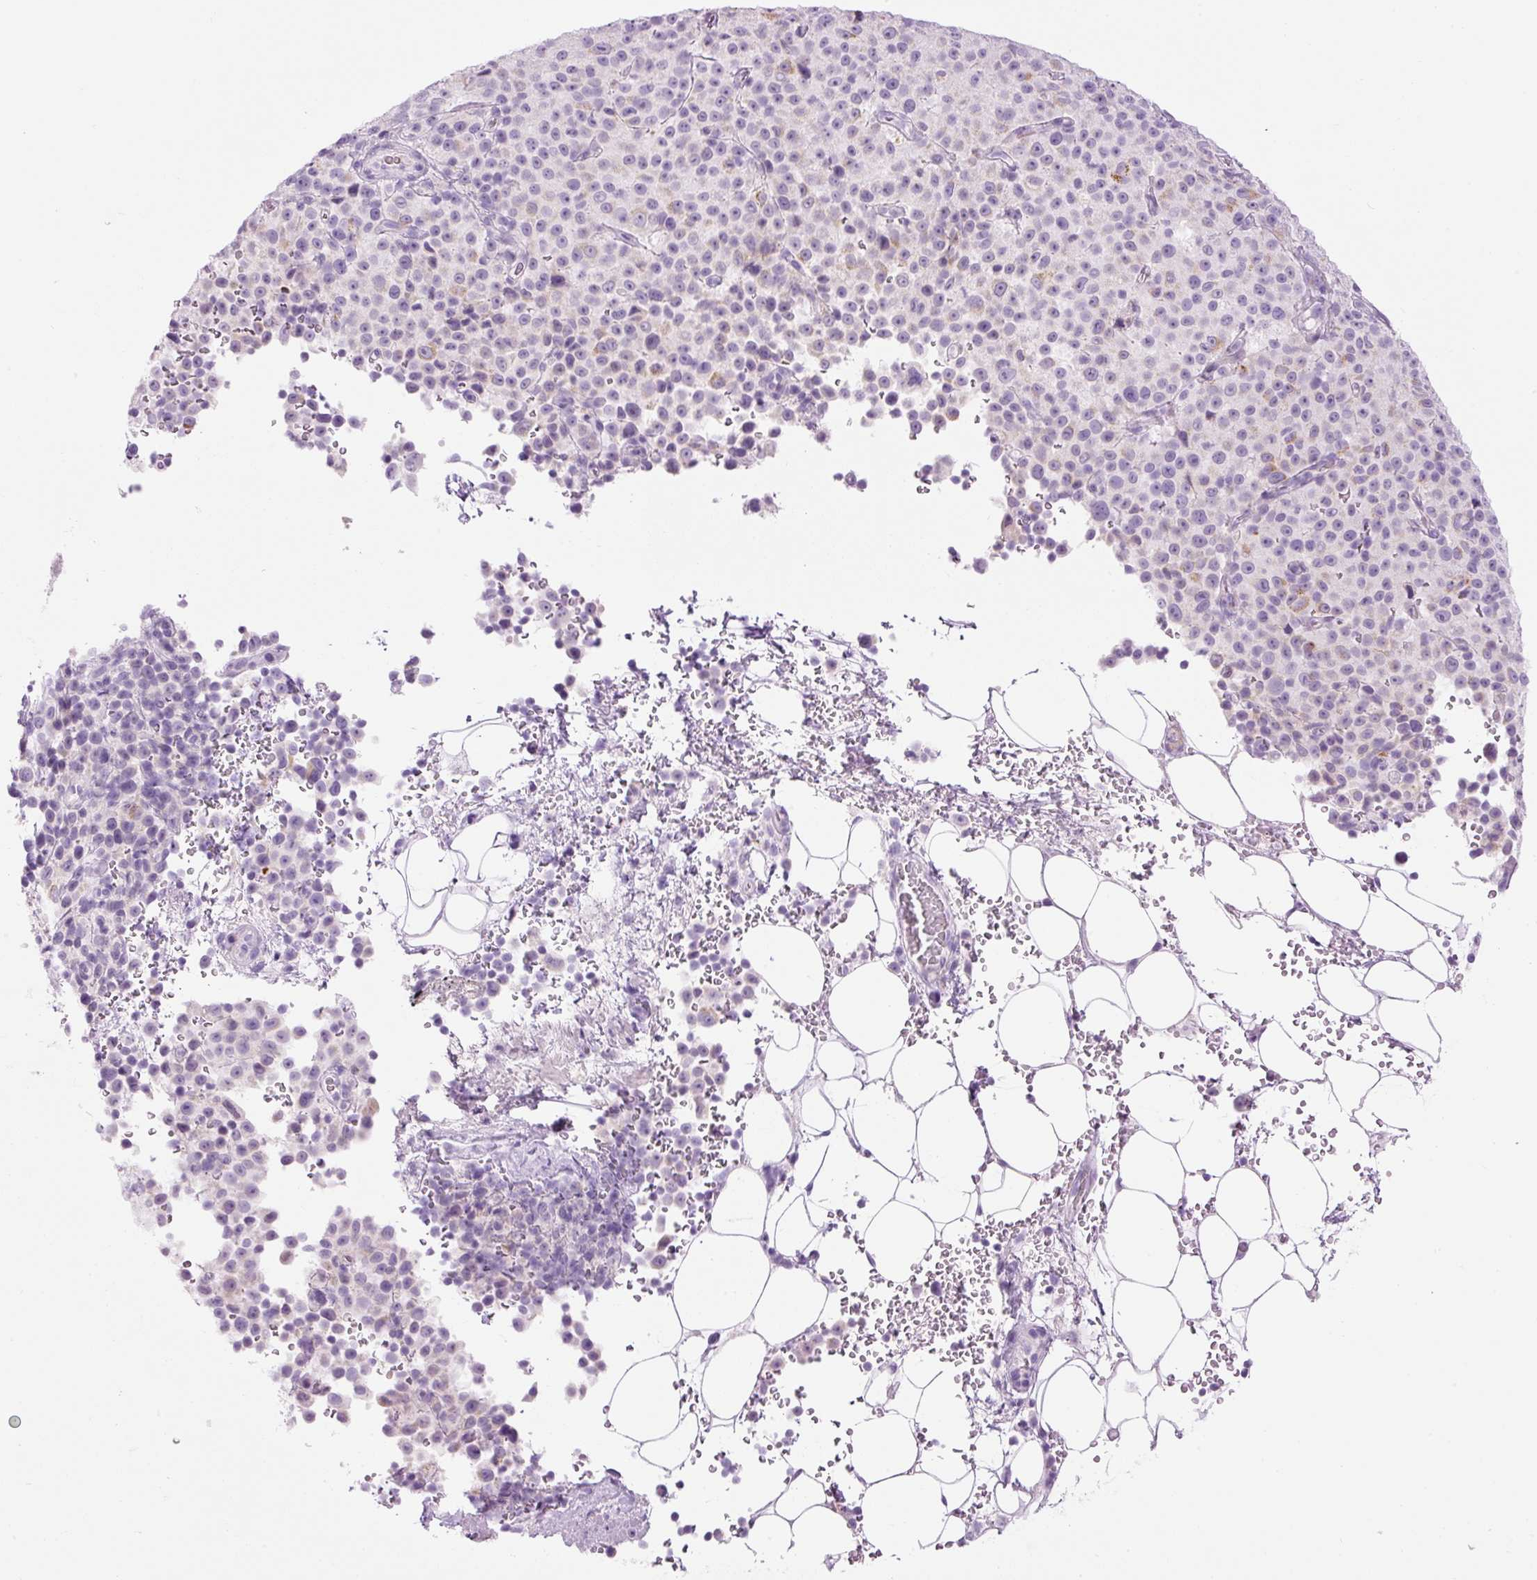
{"staining": {"intensity": "negative", "quantity": "none", "location": "none"}, "tissue": "melanoma", "cell_type": "Tumor cells", "image_type": "cancer", "snomed": [{"axis": "morphology", "description": "Malignant melanoma, Metastatic site"}, {"axis": "topography", "description": "Skin"}, {"axis": "topography", "description": "Lymph node"}], "caption": "Tumor cells are negative for brown protein staining in melanoma.", "gene": "CARD16", "patient": {"sex": "male", "age": 66}}